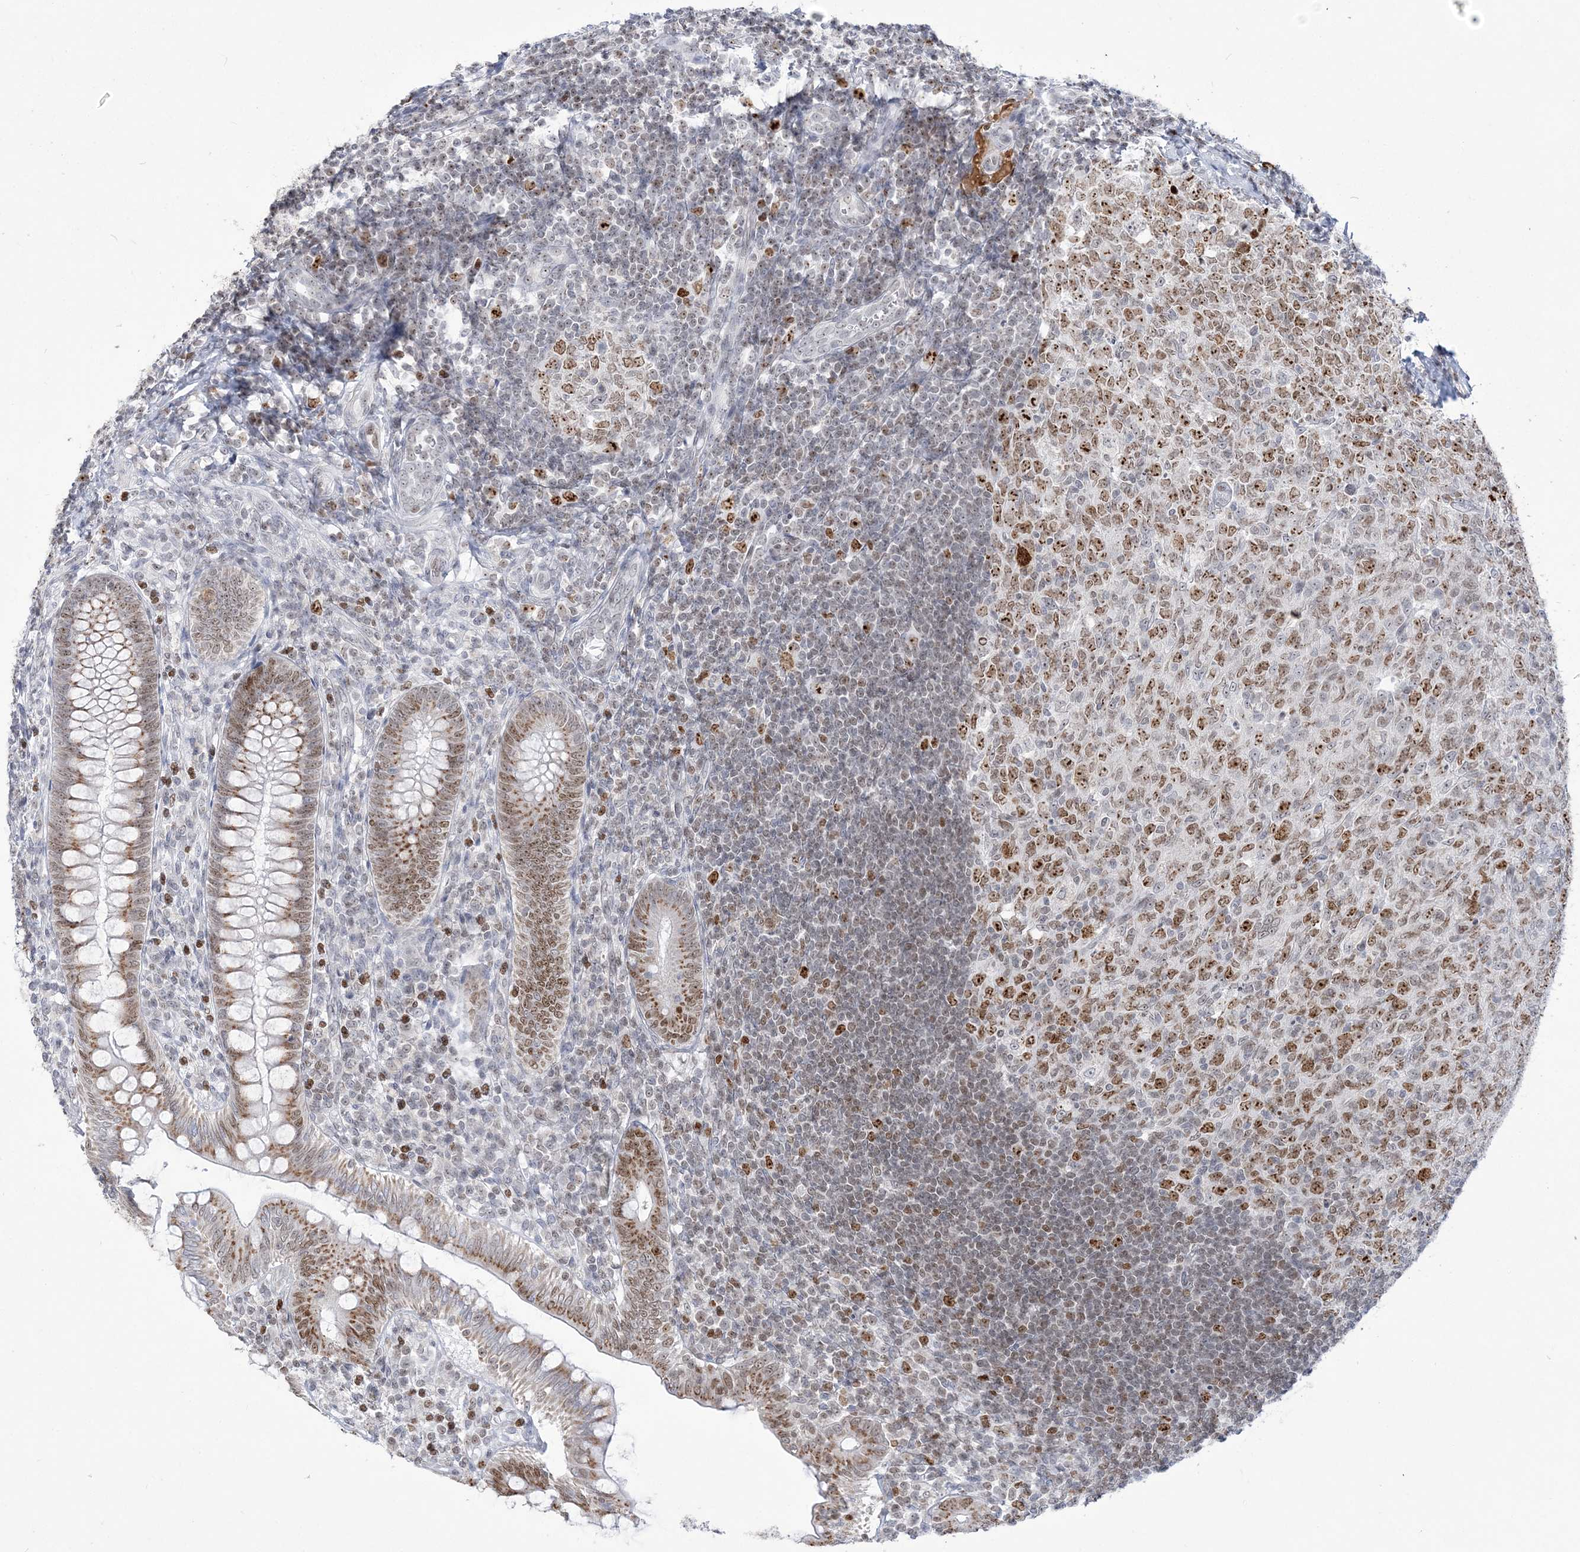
{"staining": {"intensity": "moderate", "quantity": ">75%", "location": "cytoplasmic/membranous,nuclear"}, "tissue": "appendix", "cell_type": "Glandular cells", "image_type": "normal", "snomed": [{"axis": "morphology", "description": "Normal tissue, NOS"}, {"axis": "topography", "description": "Appendix"}], "caption": "Moderate cytoplasmic/membranous,nuclear positivity is present in approximately >75% of glandular cells in benign appendix. The protein of interest is stained brown, and the nuclei are stained in blue (DAB (3,3'-diaminobenzidine) IHC with brightfield microscopy, high magnification).", "gene": "DDX21", "patient": {"sex": "male", "age": 14}}